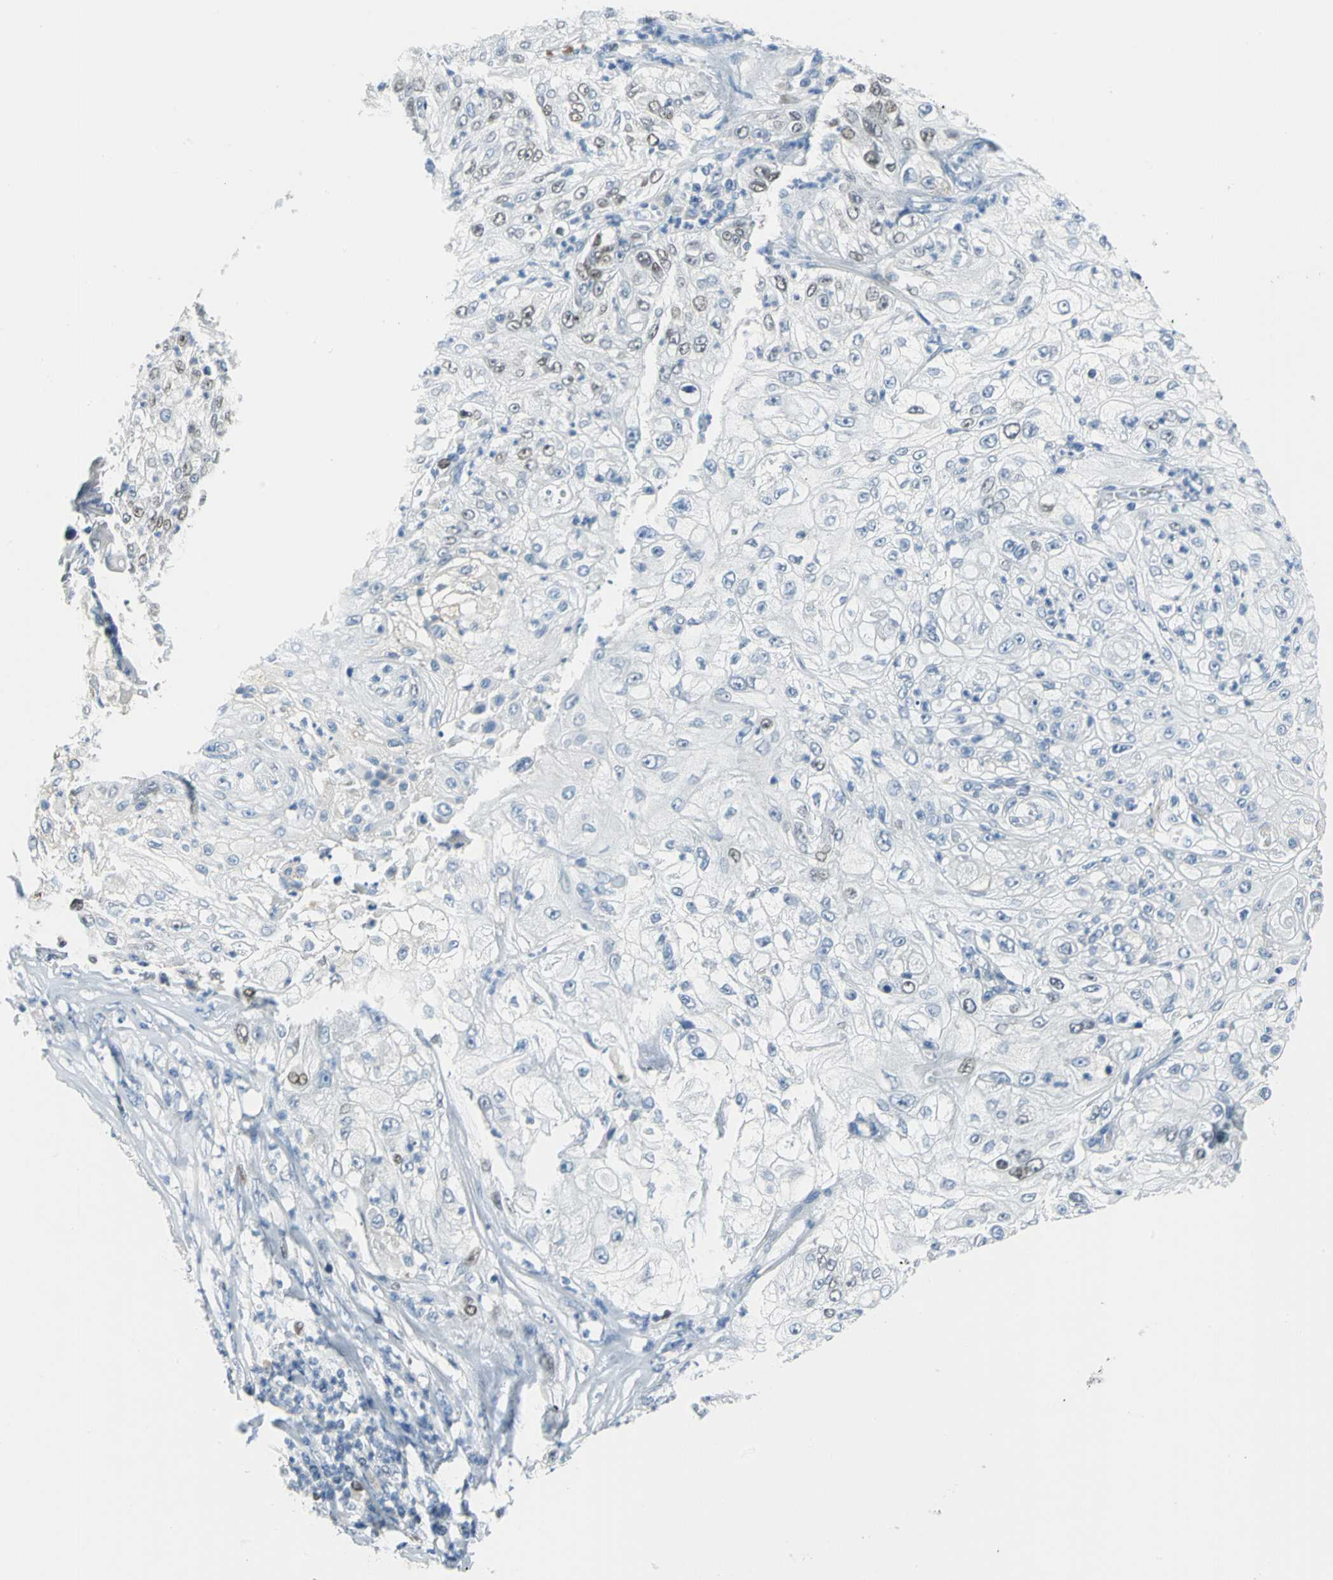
{"staining": {"intensity": "moderate", "quantity": "<25%", "location": "nuclear"}, "tissue": "lung cancer", "cell_type": "Tumor cells", "image_type": "cancer", "snomed": [{"axis": "morphology", "description": "Inflammation, NOS"}, {"axis": "morphology", "description": "Squamous cell carcinoma, NOS"}, {"axis": "topography", "description": "Lymph node"}, {"axis": "topography", "description": "Soft tissue"}, {"axis": "topography", "description": "Lung"}], "caption": "A high-resolution histopathology image shows immunohistochemistry staining of lung cancer (squamous cell carcinoma), which exhibits moderate nuclear expression in about <25% of tumor cells.", "gene": "MCM3", "patient": {"sex": "male", "age": 66}}